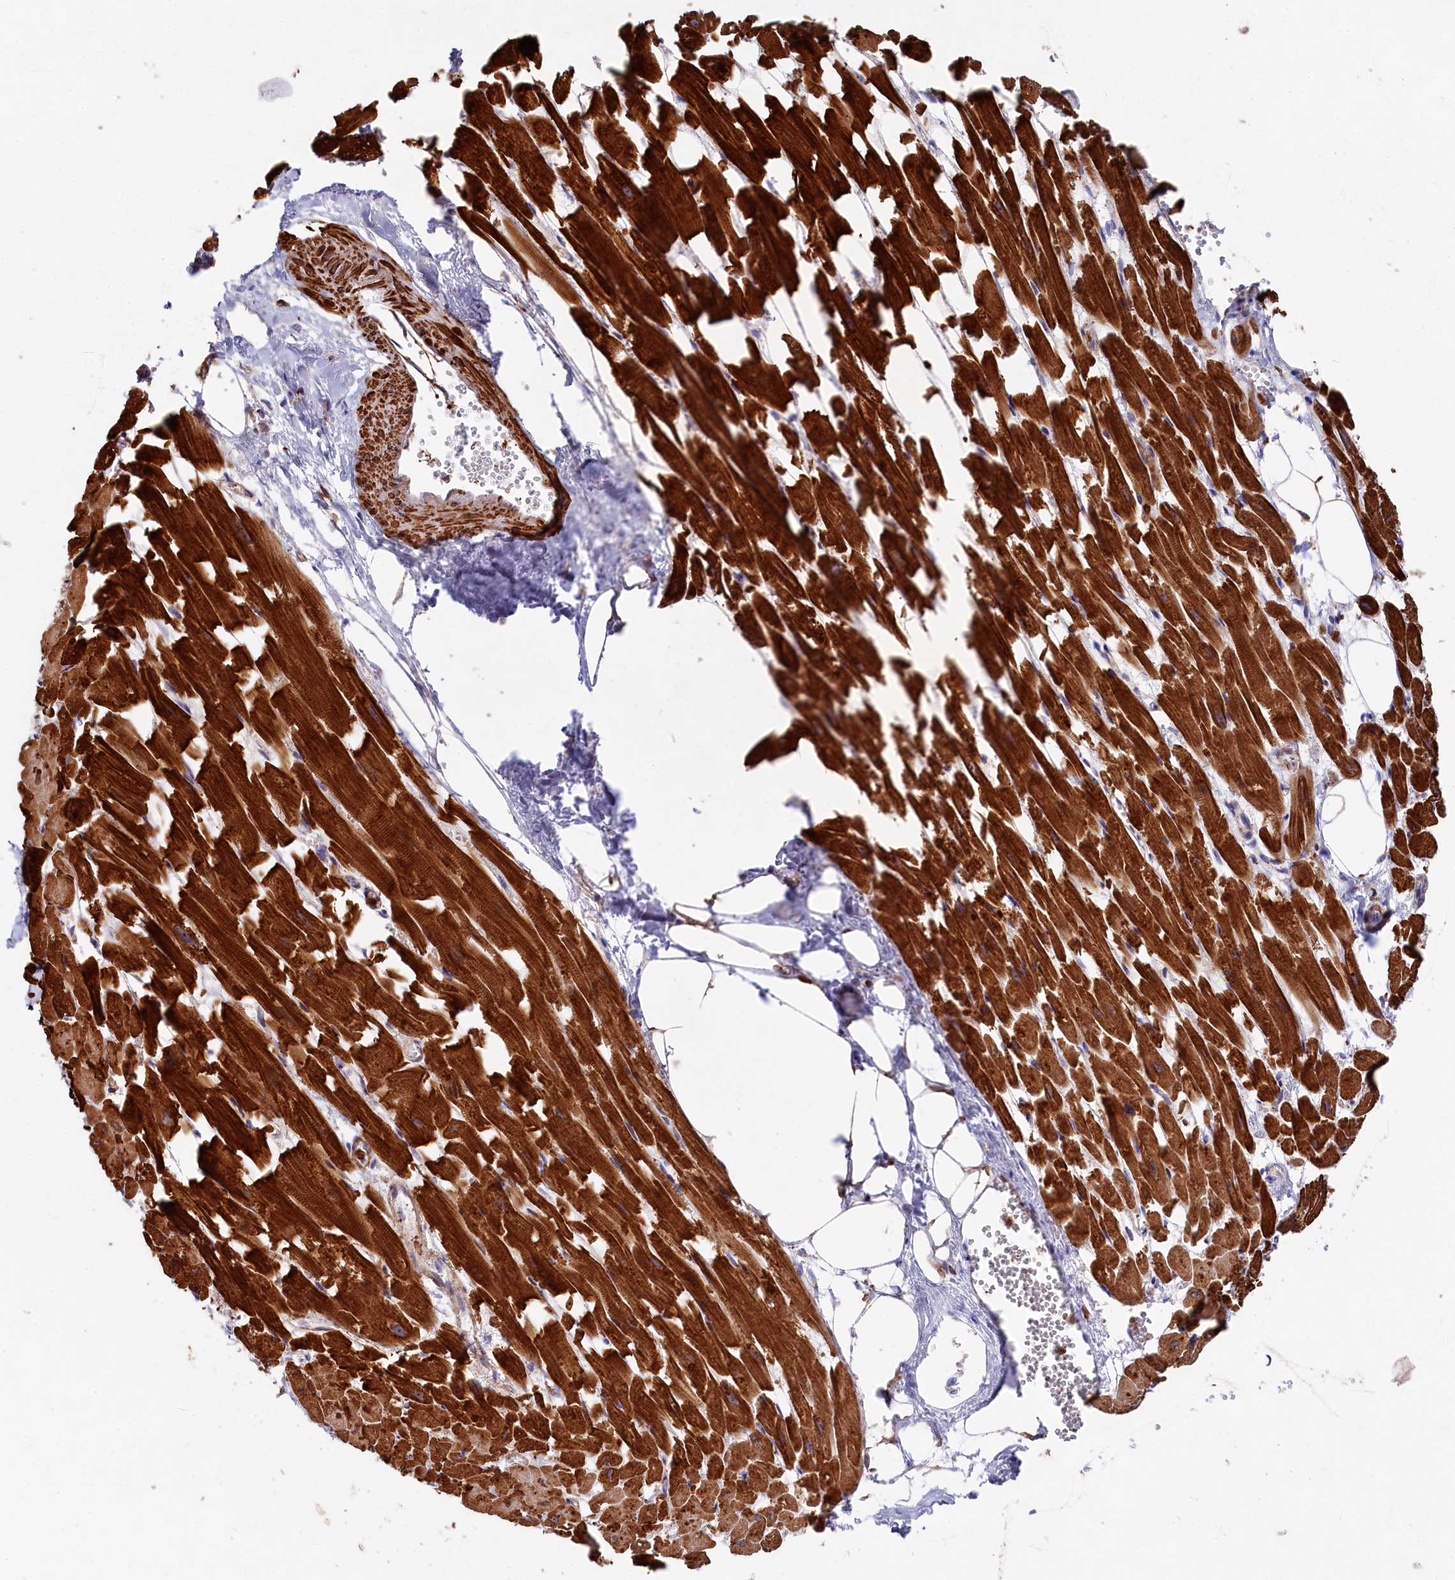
{"staining": {"intensity": "strong", "quantity": ">75%", "location": "cytoplasmic/membranous"}, "tissue": "heart muscle", "cell_type": "Cardiomyocytes", "image_type": "normal", "snomed": [{"axis": "morphology", "description": "Normal tissue, NOS"}, {"axis": "topography", "description": "Heart"}], "caption": "Cardiomyocytes demonstrate high levels of strong cytoplasmic/membranous positivity in about >75% of cells in normal heart muscle.", "gene": "RAPSN", "patient": {"sex": "female", "age": 64}}